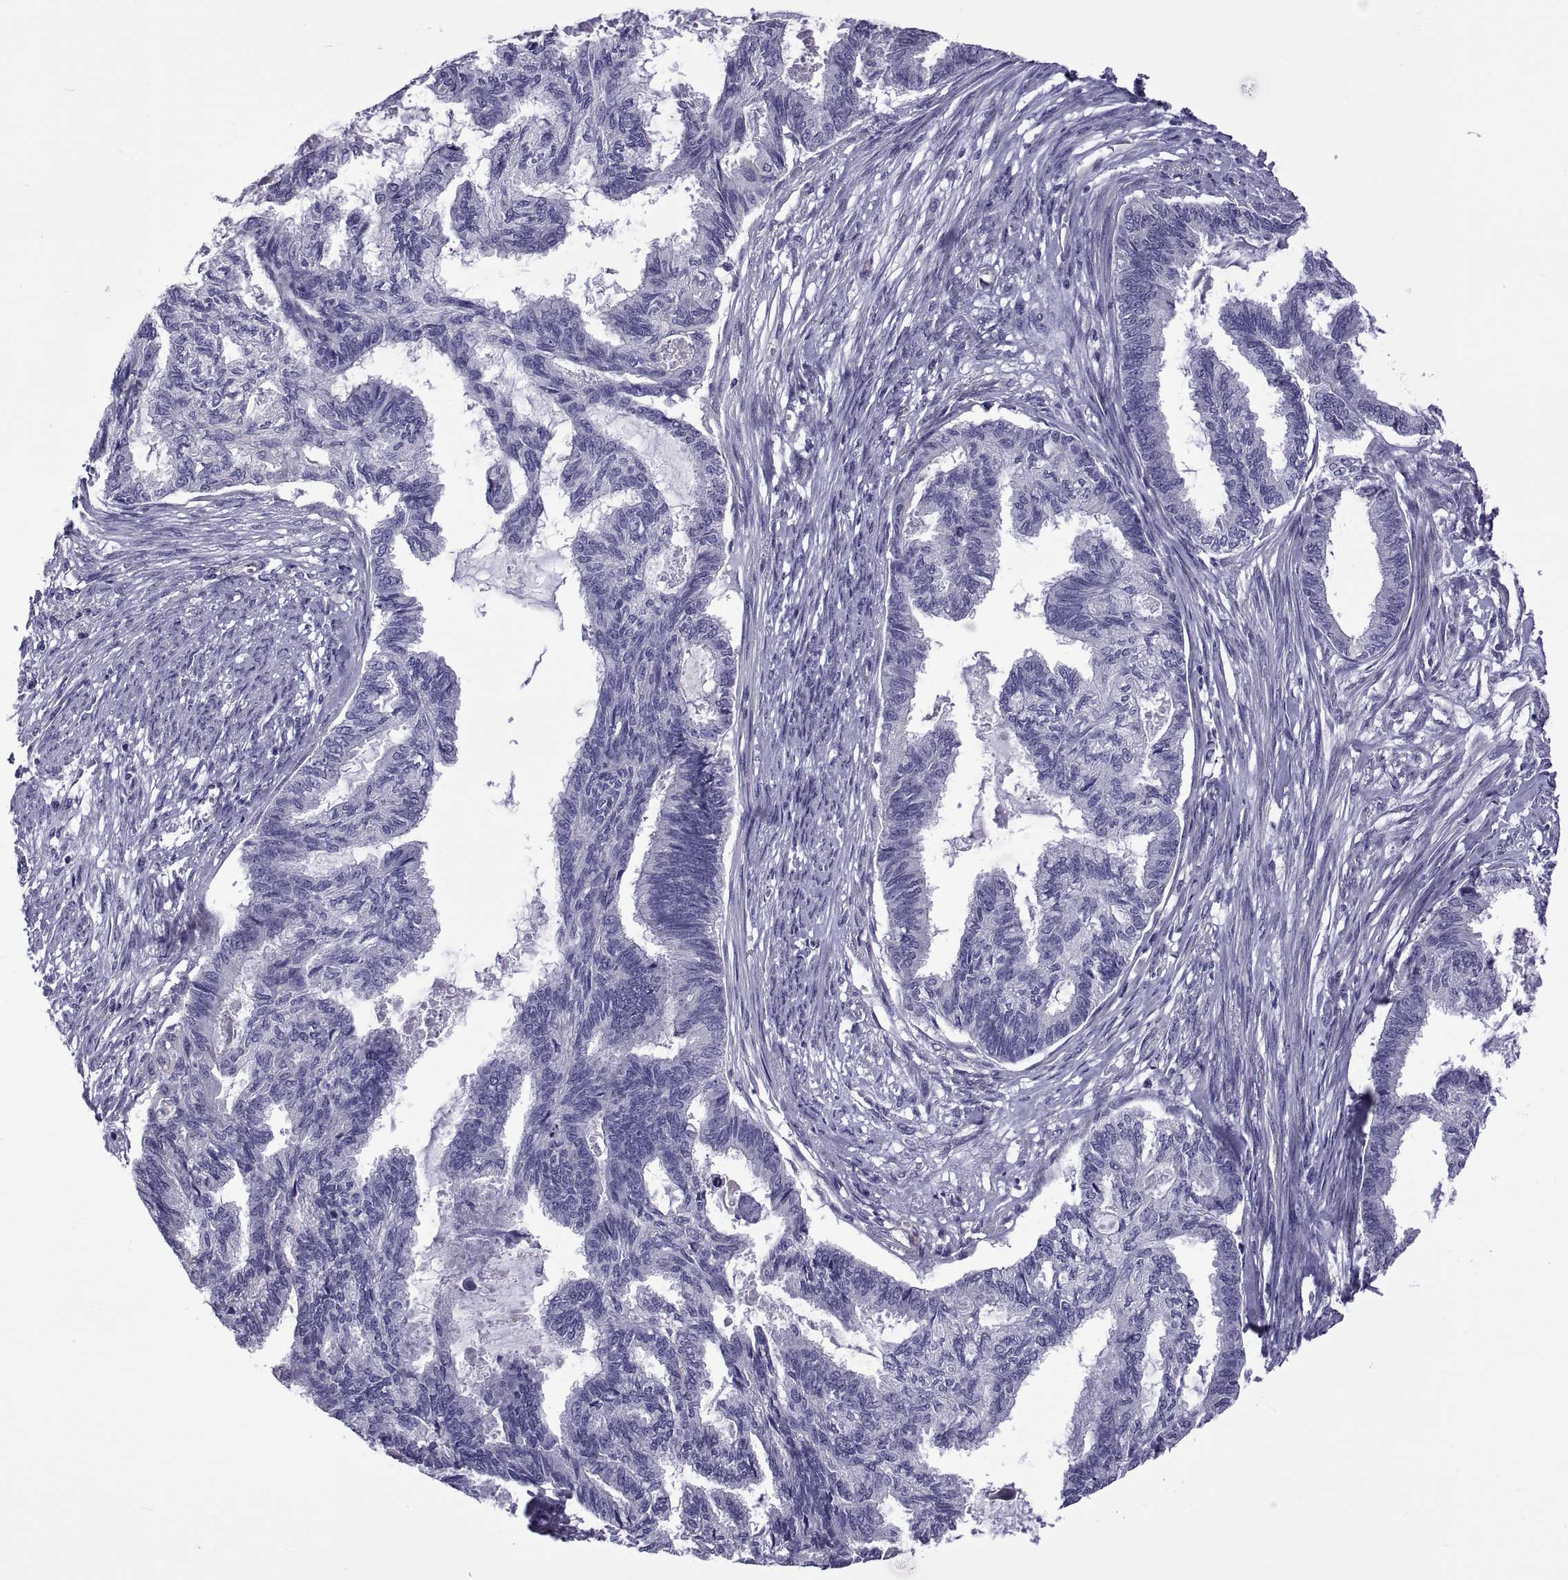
{"staining": {"intensity": "negative", "quantity": "none", "location": "none"}, "tissue": "endometrial cancer", "cell_type": "Tumor cells", "image_type": "cancer", "snomed": [{"axis": "morphology", "description": "Adenocarcinoma, NOS"}, {"axis": "topography", "description": "Endometrium"}], "caption": "IHC image of neoplastic tissue: endometrial cancer (adenocarcinoma) stained with DAB (3,3'-diaminobenzidine) demonstrates no significant protein positivity in tumor cells.", "gene": "TMC3", "patient": {"sex": "female", "age": 86}}